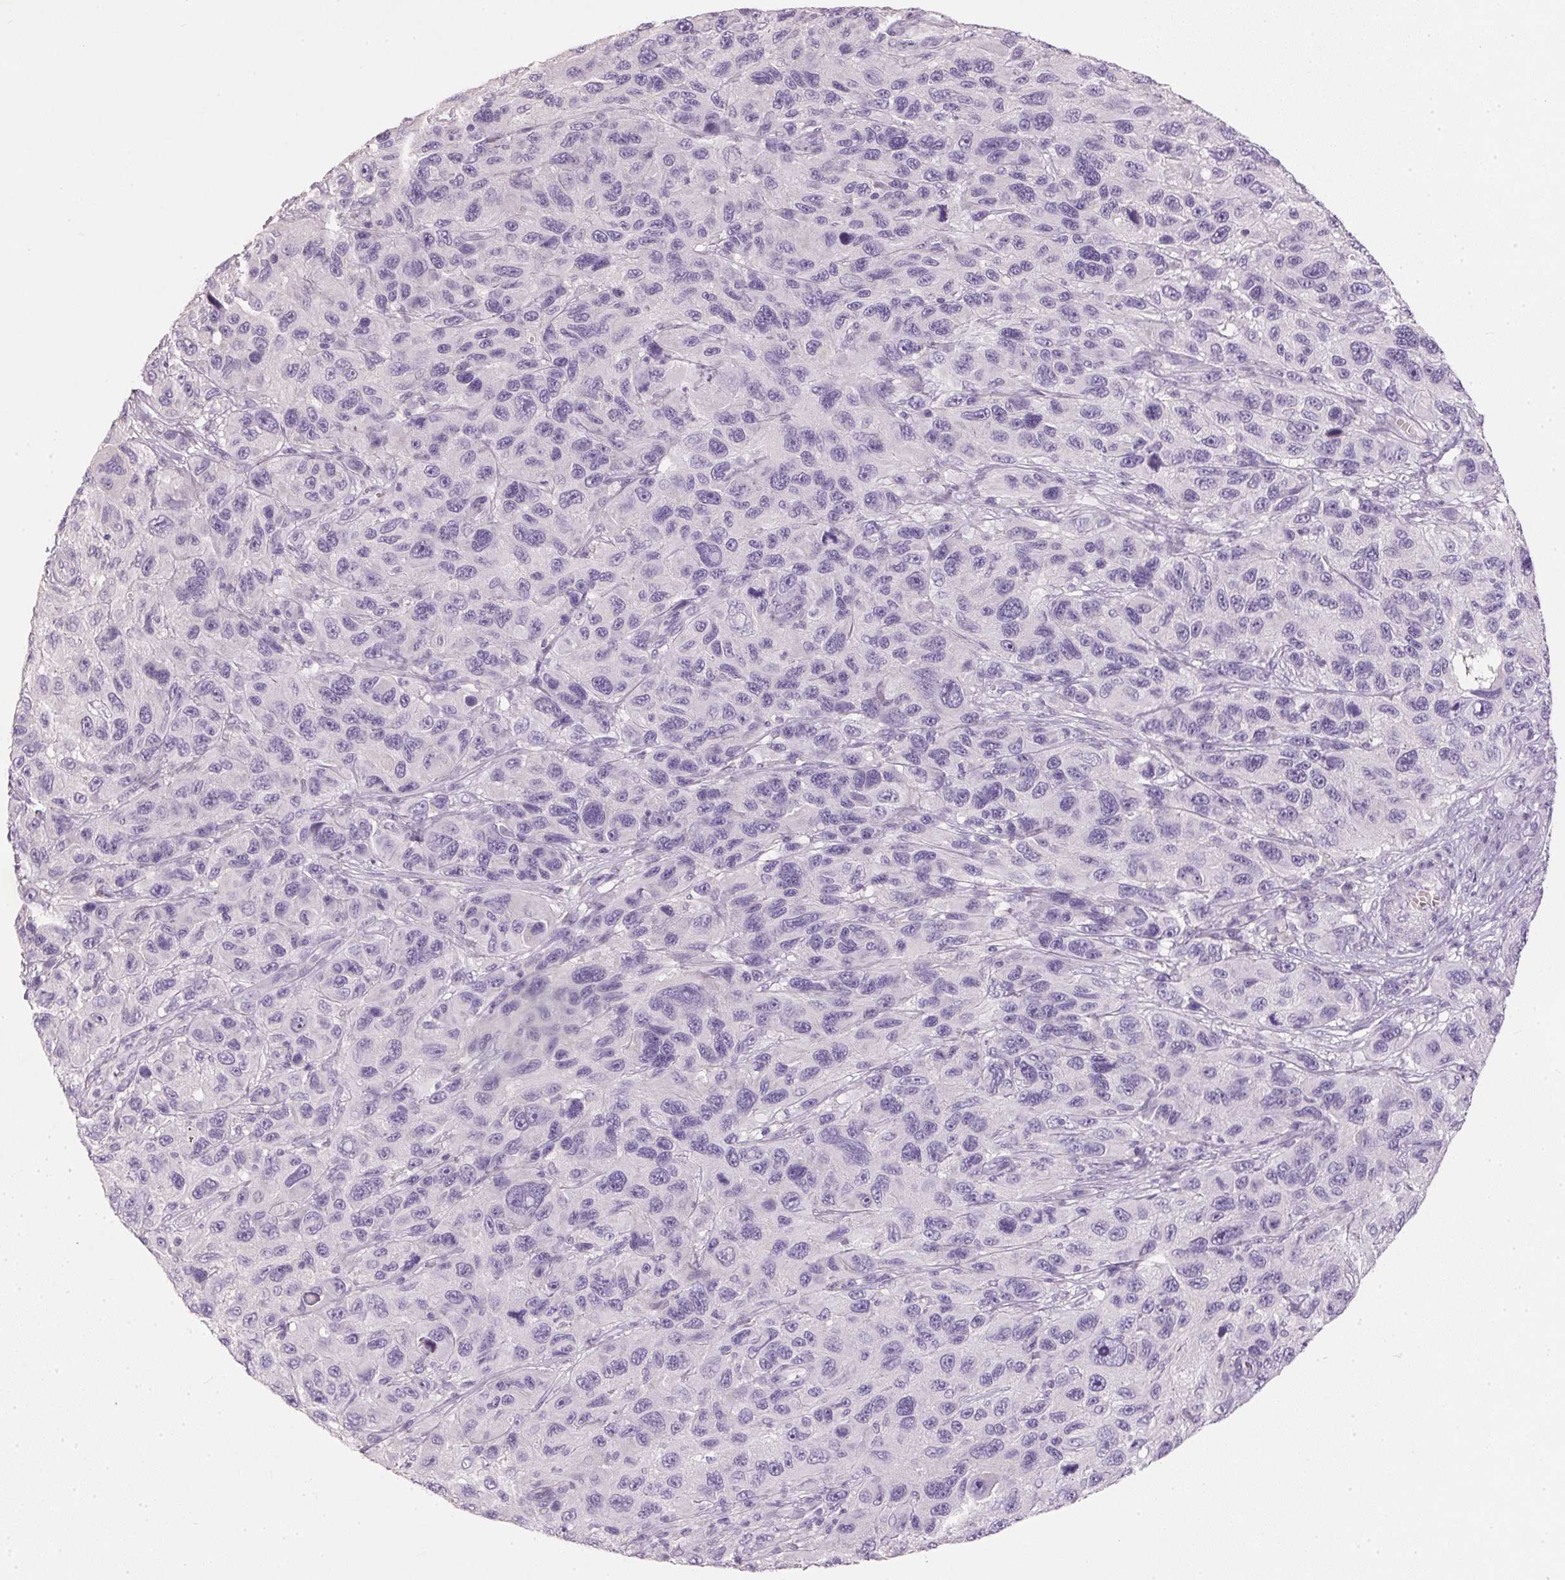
{"staining": {"intensity": "negative", "quantity": "none", "location": "none"}, "tissue": "melanoma", "cell_type": "Tumor cells", "image_type": "cancer", "snomed": [{"axis": "morphology", "description": "Malignant melanoma, NOS"}, {"axis": "topography", "description": "Skin"}], "caption": "Tumor cells show no significant expression in melanoma.", "gene": "HSD17B1", "patient": {"sex": "male", "age": 53}}